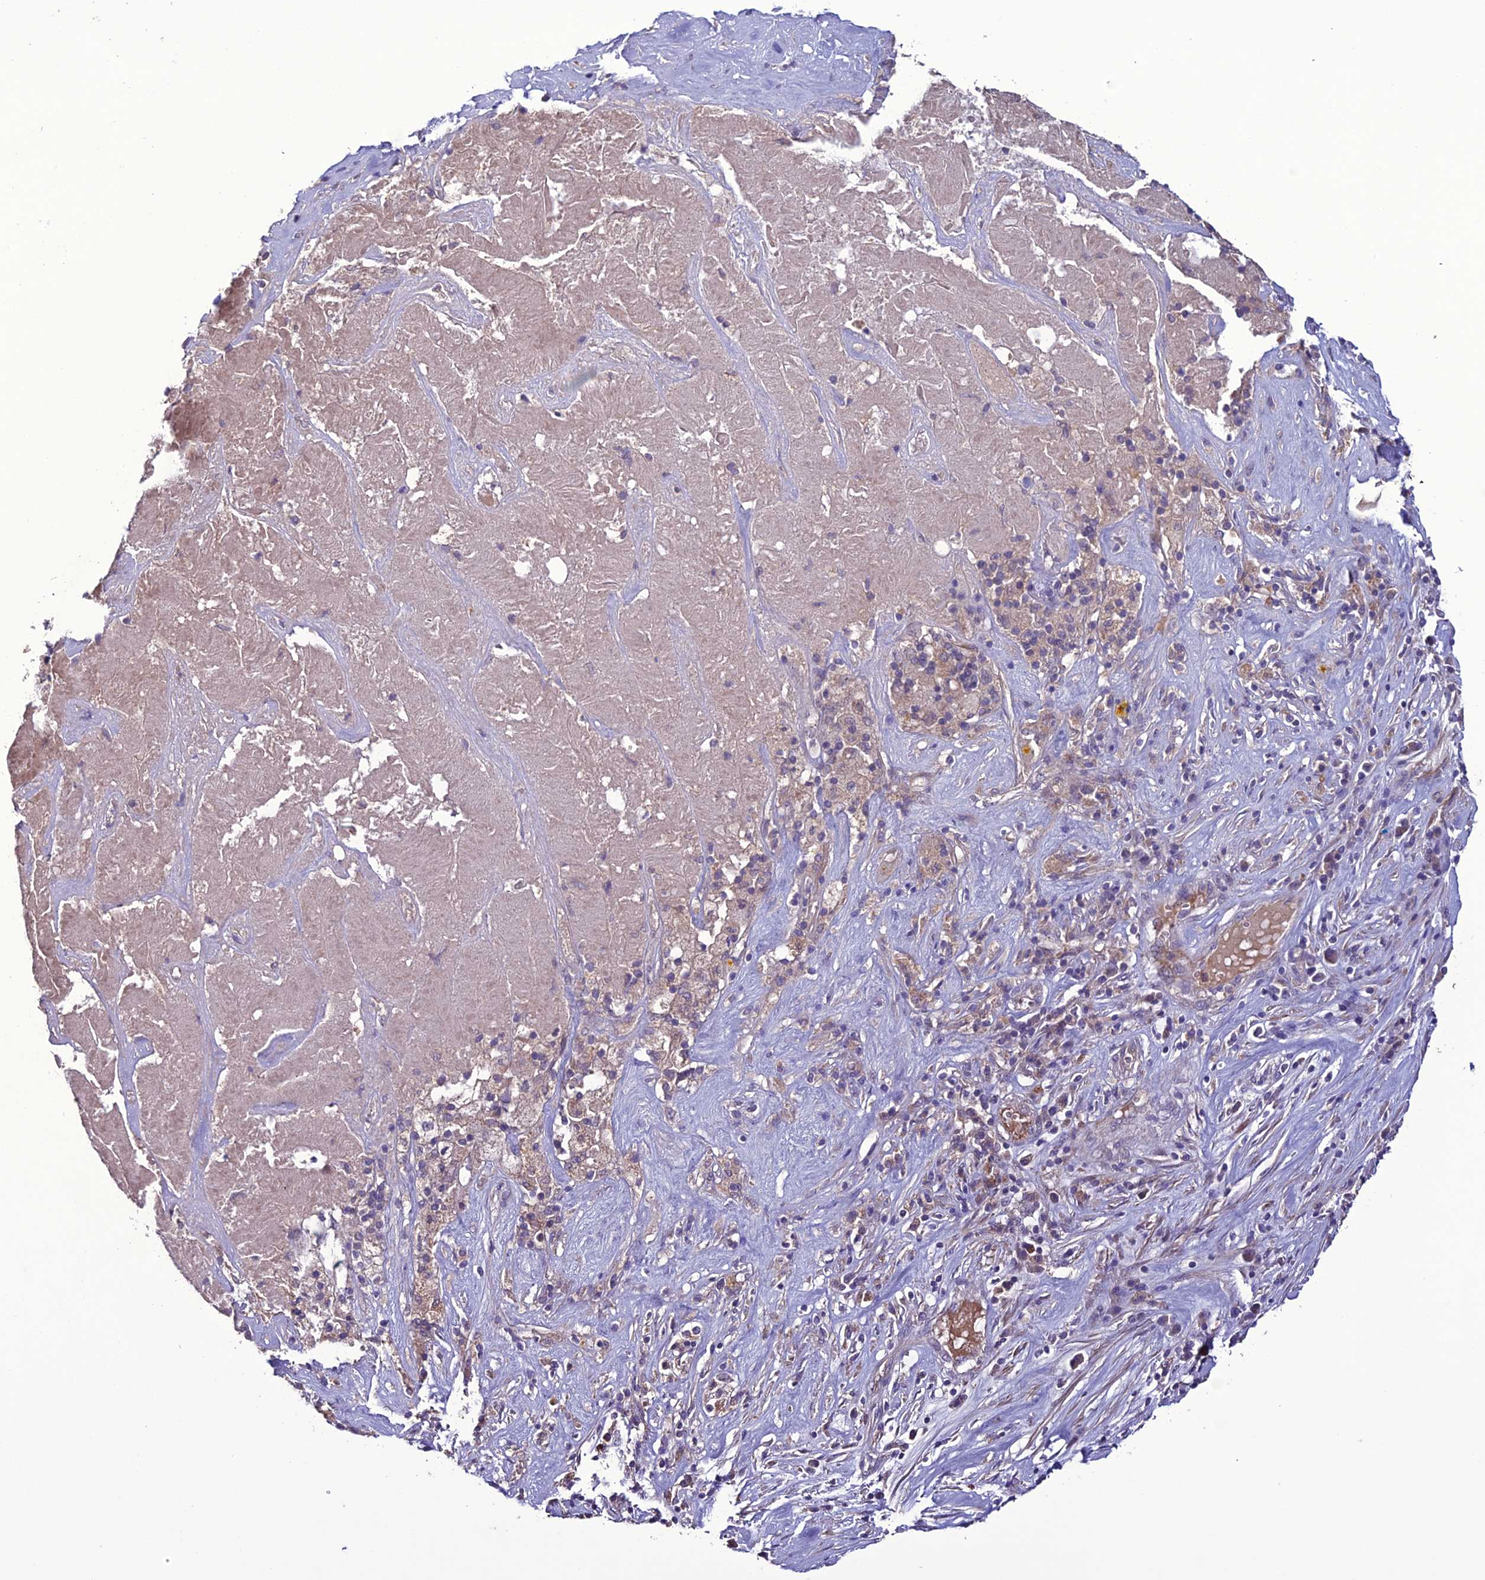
{"staining": {"intensity": "weak", "quantity": "25%-75%", "location": "cytoplasmic/membranous"}, "tissue": "pancreatic cancer", "cell_type": "Tumor cells", "image_type": "cancer", "snomed": [{"axis": "morphology", "description": "Adenocarcinoma, NOS"}, {"axis": "topography", "description": "Pancreas"}], "caption": "Immunohistochemistry (IHC) of pancreatic adenocarcinoma reveals low levels of weak cytoplasmic/membranous positivity in approximately 25%-75% of tumor cells.", "gene": "C2orf76", "patient": {"sex": "male", "age": 63}}